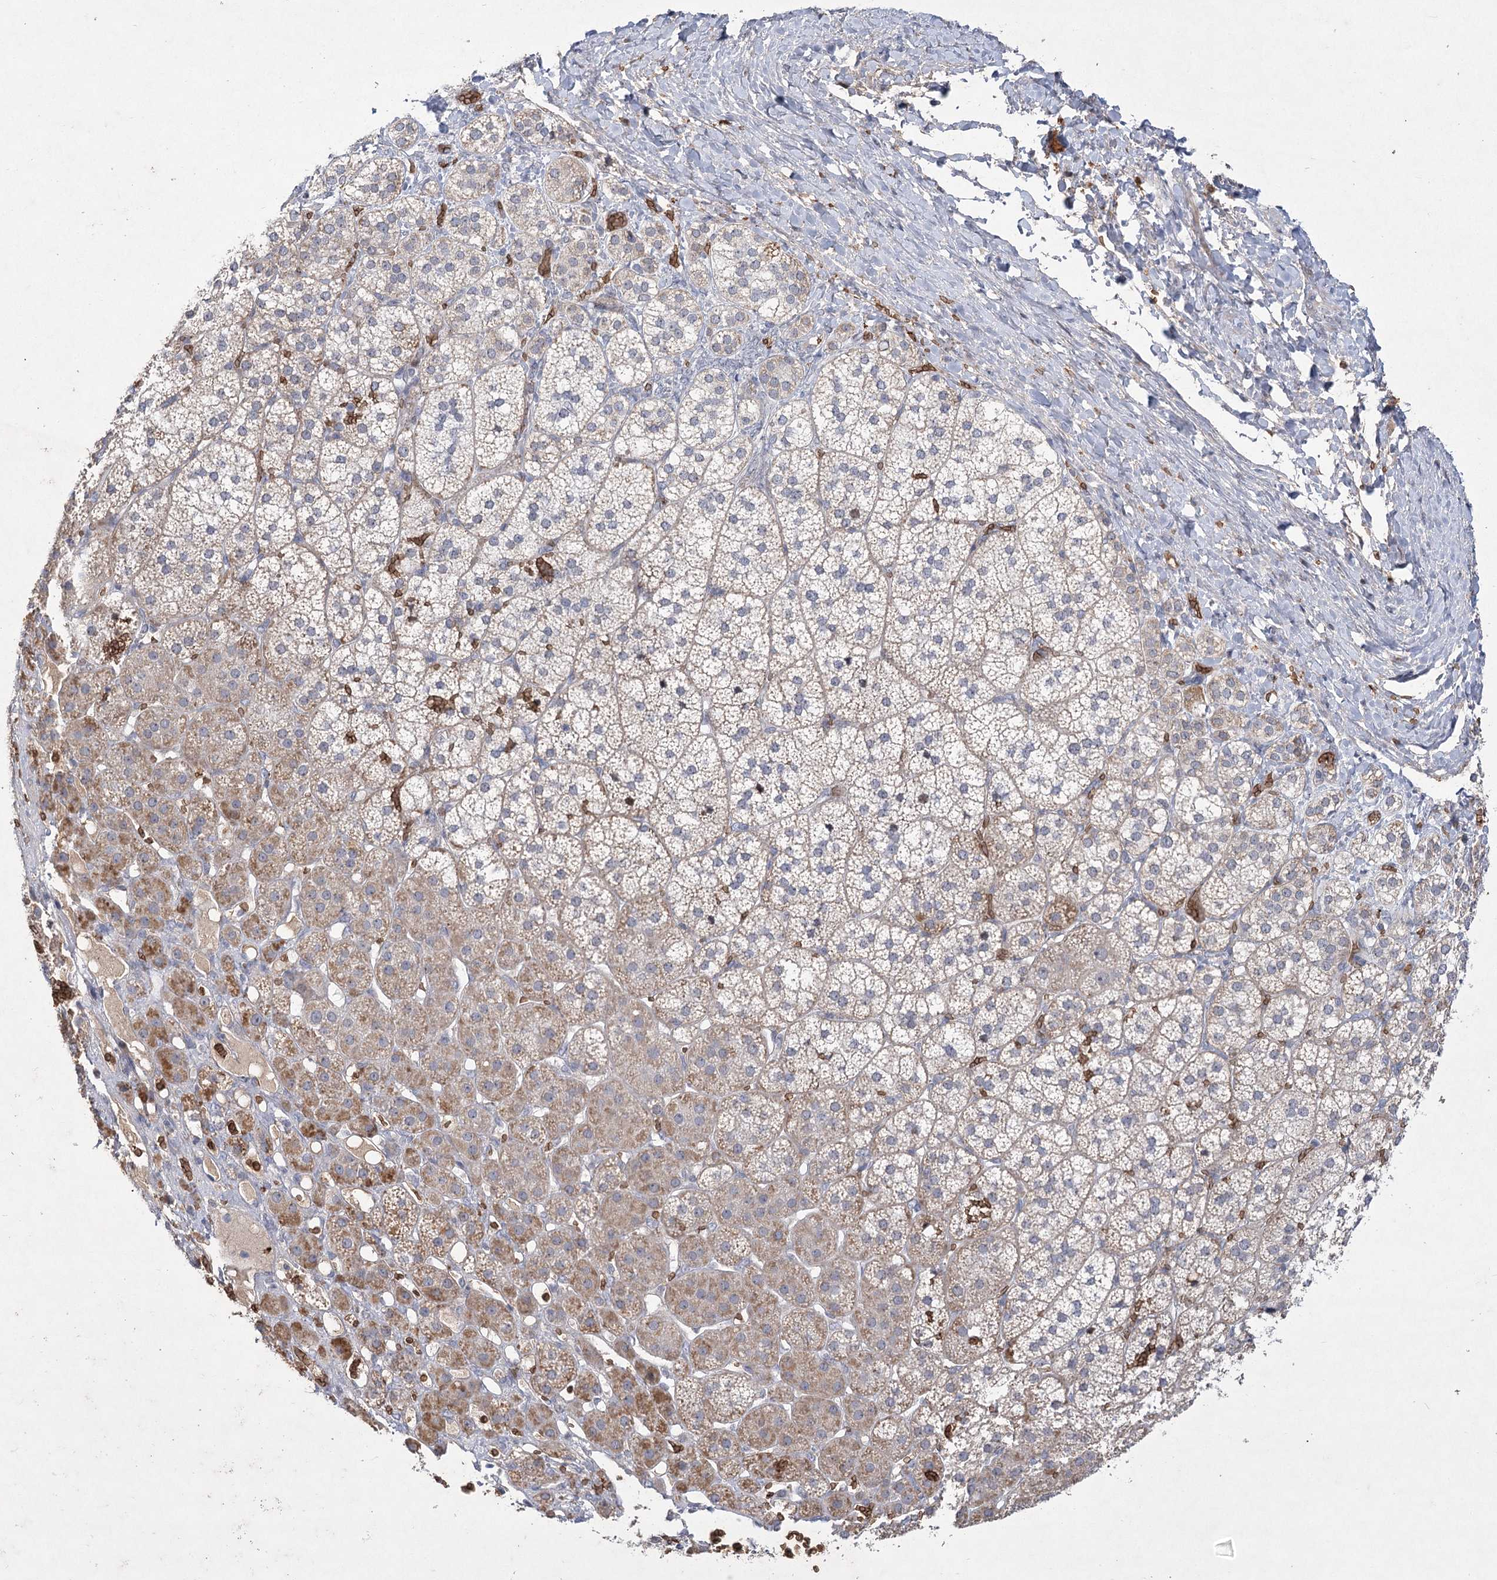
{"staining": {"intensity": "moderate", "quantity": "25%-75%", "location": "cytoplasmic/membranous"}, "tissue": "adrenal gland", "cell_type": "Glandular cells", "image_type": "normal", "snomed": [{"axis": "morphology", "description": "Normal tissue, NOS"}, {"axis": "topography", "description": "Adrenal gland"}], "caption": "This image demonstrates normal adrenal gland stained with IHC to label a protein in brown. The cytoplasmic/membranous of glandular cells show moderate positivity for the protein. Nuclei are counter-stained blue.", "gene": "NSMCE4A", "patient": {"sex": "female", "age": 44}}